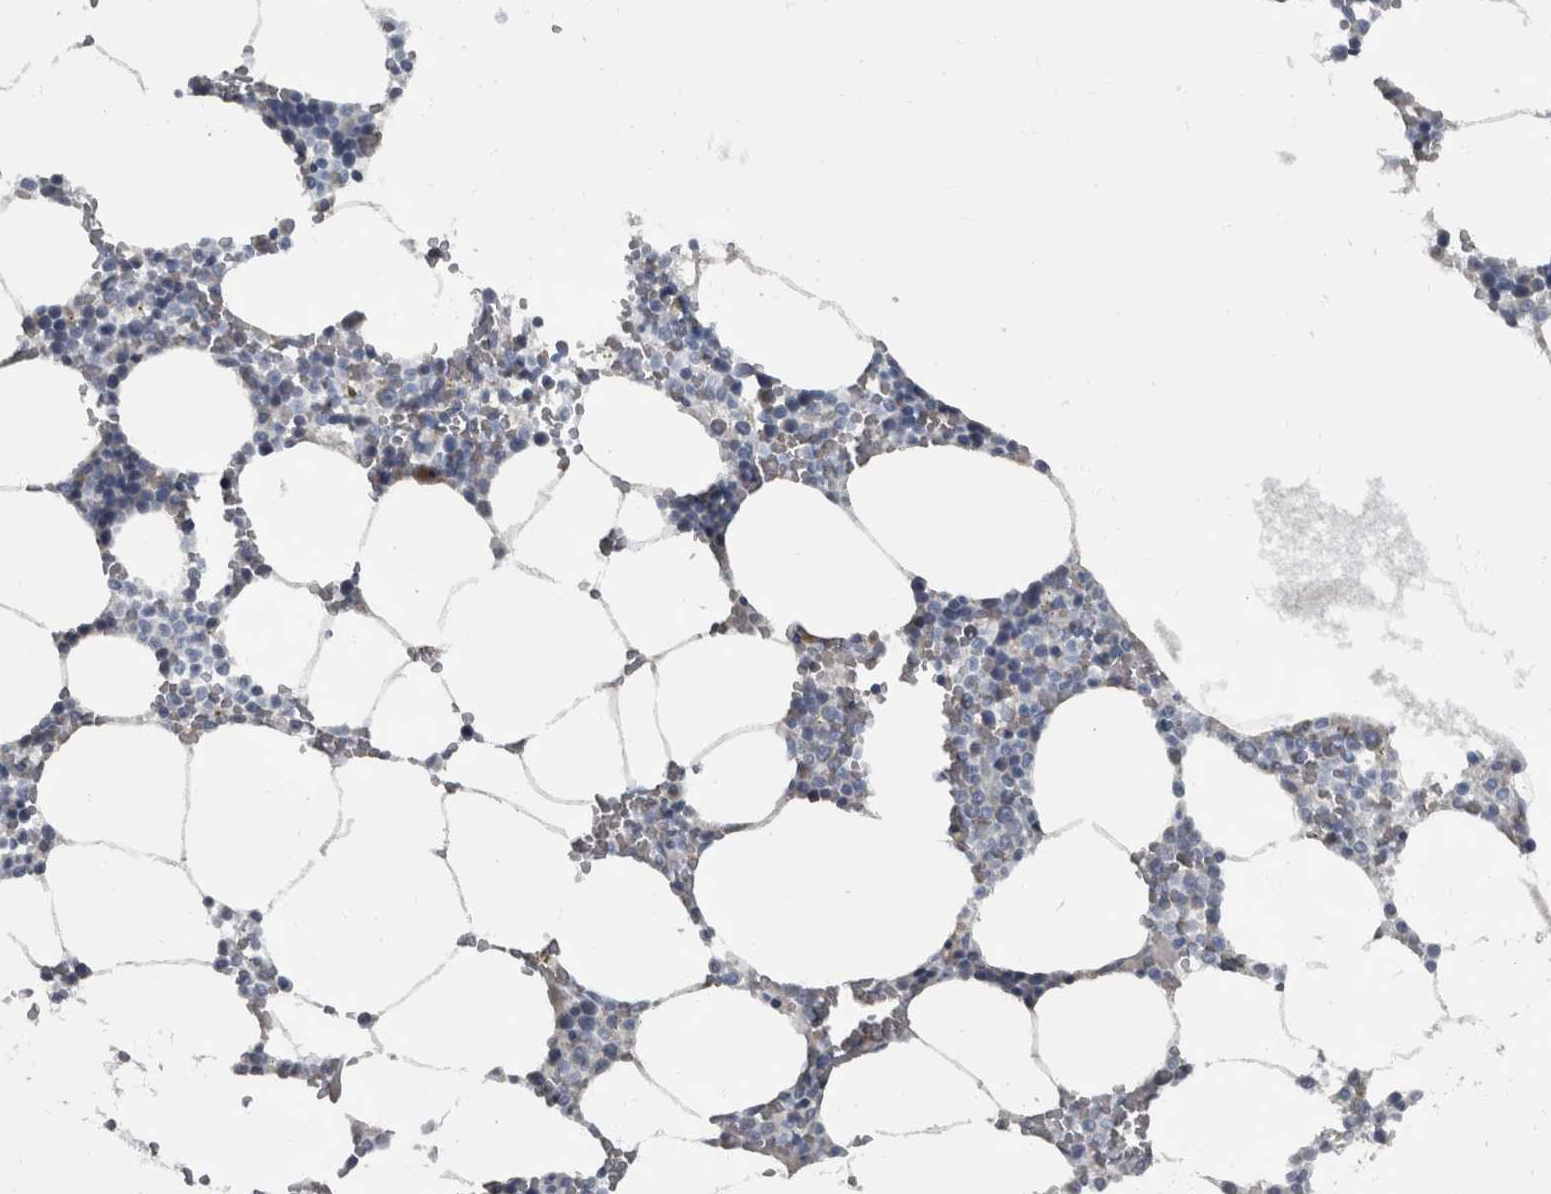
{"staining": {"intensity": "negative", "quantity": "none", "location": "none"}, "tissue": "bone marrow", "cell_type": "Hematopoietic cells", "image_type": "normal", "snomed": [{"axis": "morphology", "description": "Normal tissue, NOS"}, {"axis": "topography", "description": "Bone marrow"}], "caption": "Image shows no protein positivity in hematopoietic cells of unremarkable bone marrow. (IHC, brightfield microscopy, high magnification).", "gene": "RABGGTB", "patient": {"sex": "male", "age": 70}}